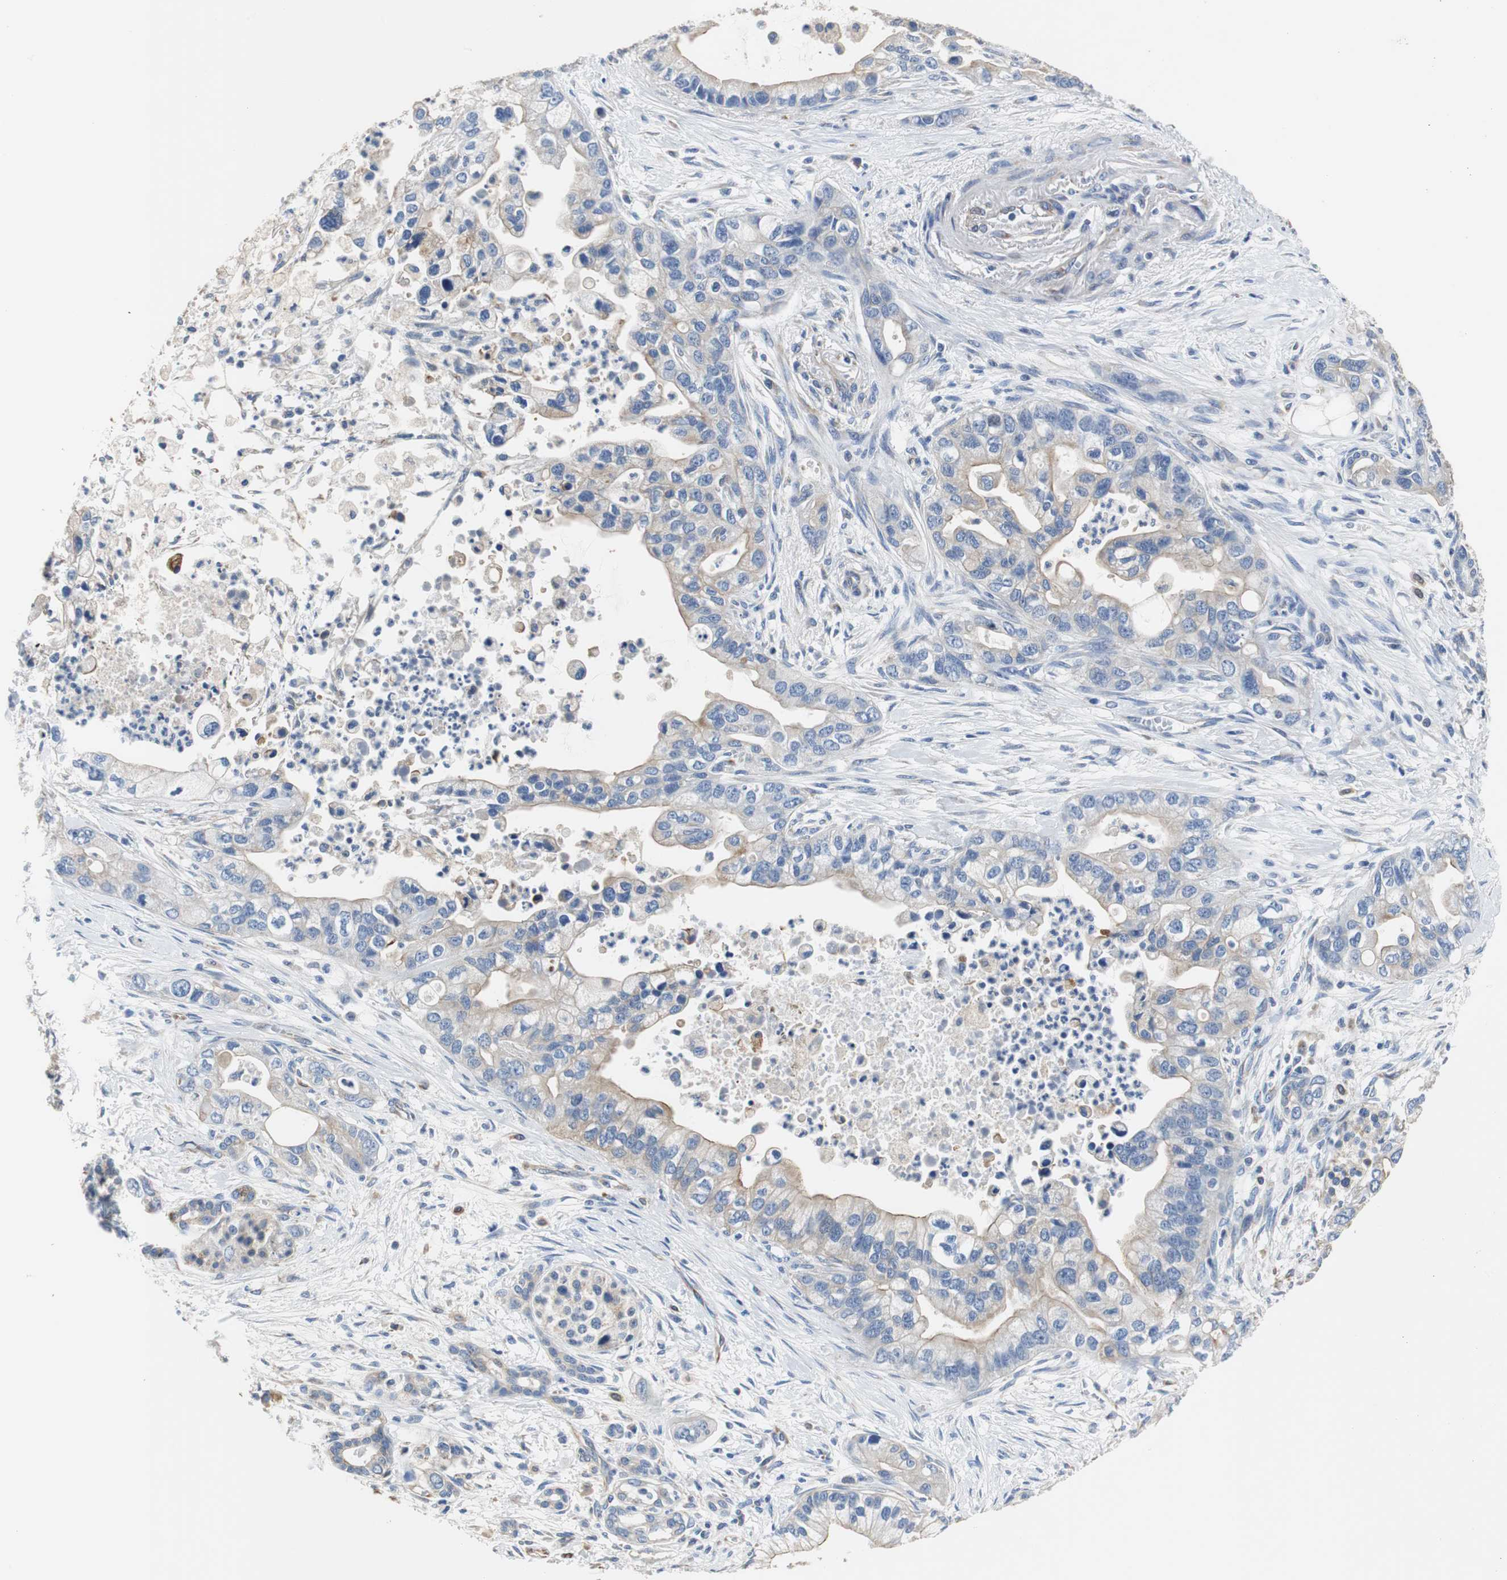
{"staining": {"intensity": "weak", "quantity": ">75%", "location": "cytoplasmic/membranous"}, "tissue": "pancreatic cancer", "cell_type": "Tumor cells", "image_type": "cancer", "snomed": [{"axis": "morphology", "description": "Adenocarcinoma, NOS"}, {"axis": "topography", "description": "Pancreas"}], "caption": "Protein expression analysis of adenocarcinoma (pancreatic) shows weak cytoplasmic/membranous positivity in approximately >75% of tumor cells.", "gene": "PCK1", "patient": {"sex": "male", "age": 70}}